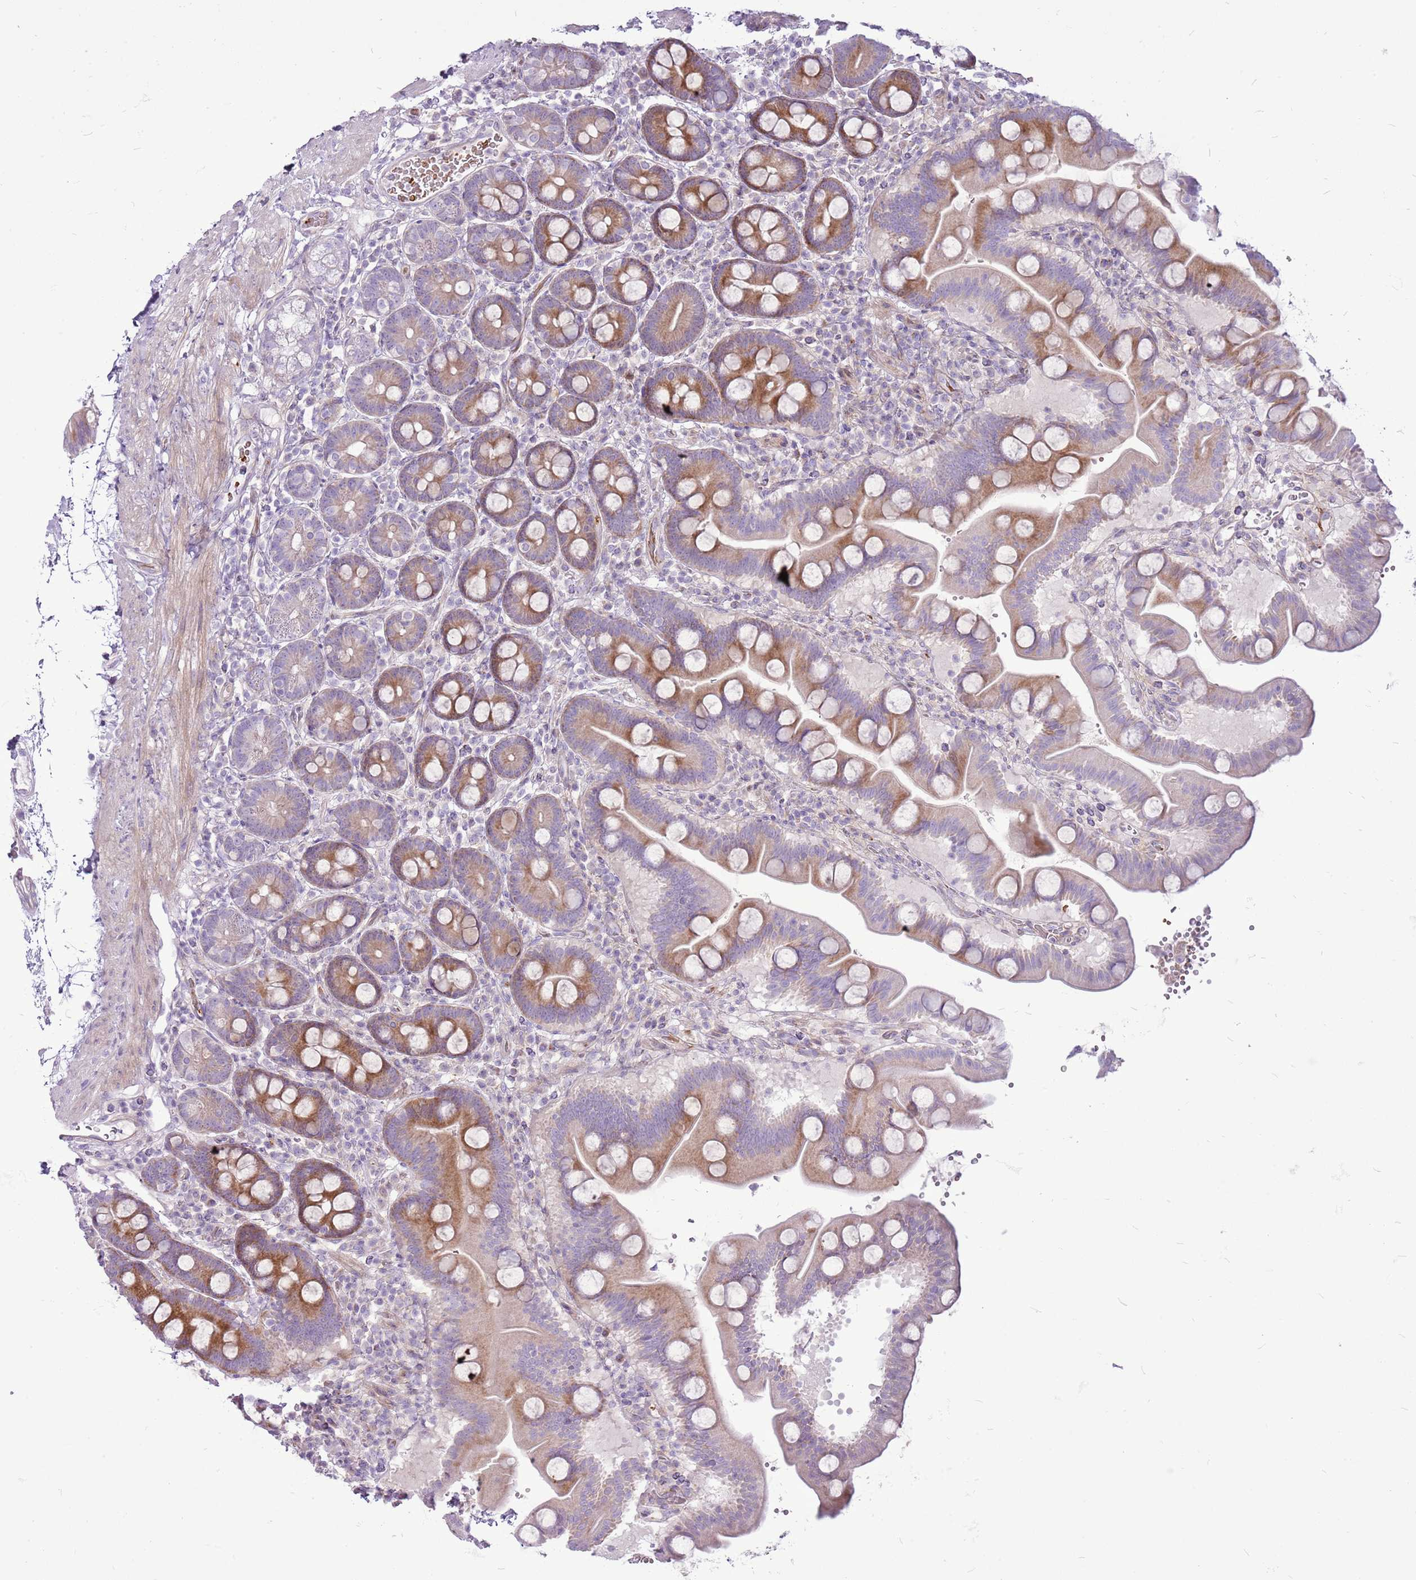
{"staining": {"intensity": "moderate", "quantity": ">75%", "location": "cytoplasmic/membranous"}, "tissue": "duodenum", "cell_type": "Glandular cells", "image_type": "normal", "snomed": [{"axis": "morphology", "description": "Normal tissue, NOS"}, {"axis": "topography", "description": "Duodenum"}], "caption": "An IHC photomicrograph of unremarkable tissue is shown. Protein staining in brown labels moderate cytoplasmic/membranous positivity in duodenum within glandular cells.", "gene": "CHAC2", "patient": {"sex": "male", "age": 54}}